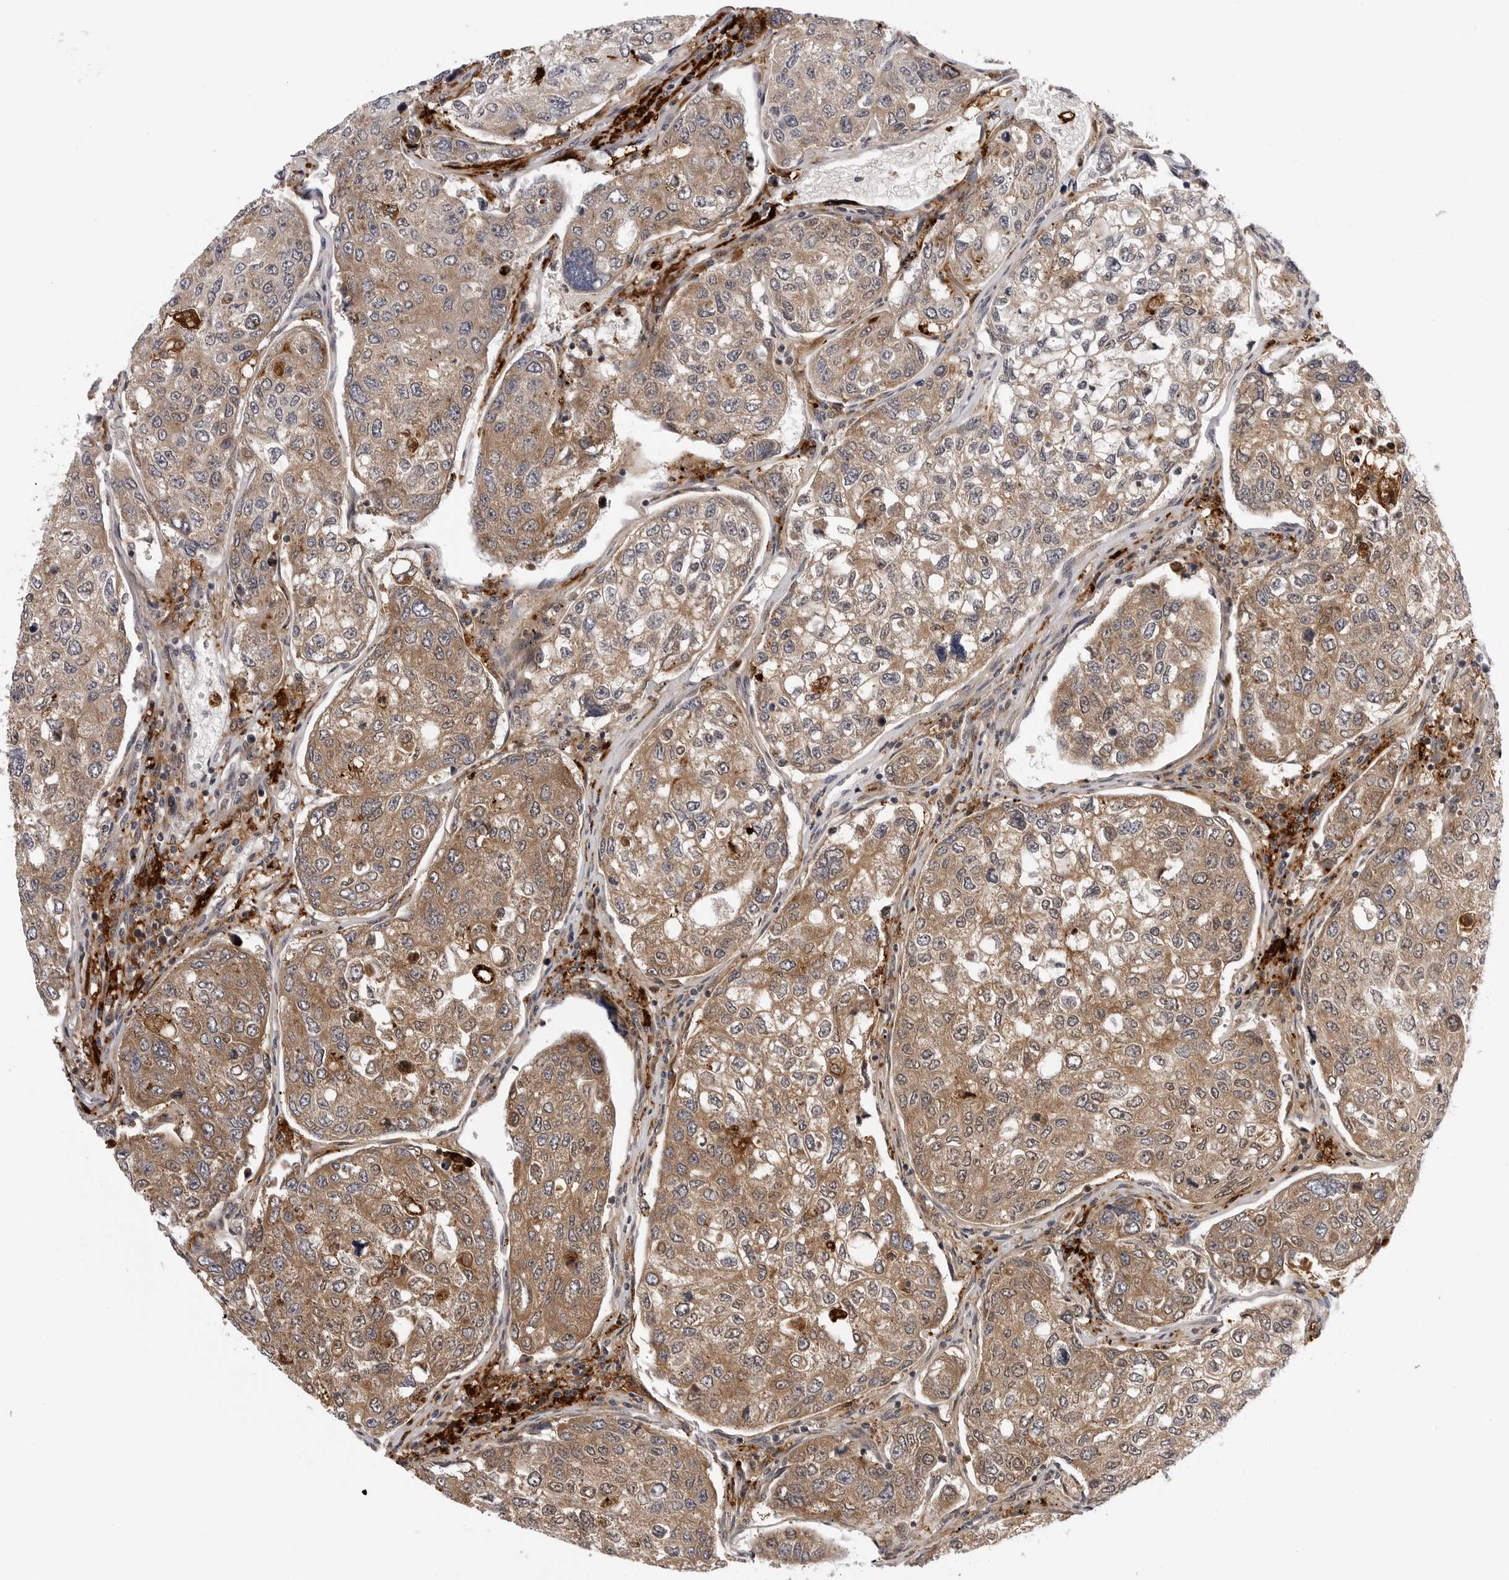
{"staining": {"intensity": "moderate", "quantity": ">75%", "location": "cytoplasmic/membranous"}, "tissue": "urothelial cancer", "cell_type": "Tumor cells", "image_type": "cancer", "snomed": [{"axis": "morphology", "description": "Urothelial carcinoma, High grade"}, {"axis": "topography", "description": "Lymph node"}, {"axis": "topography", "description": "Urinary bladder"}], "caption": "Protein expression analysis of urothelial carcinoma (high-grade) displays moderate cytoplasmic/membranous expression in about >75% of tumor cells.", "gene": "CDK20", "patient": {"sex": "male", "age": 51}}